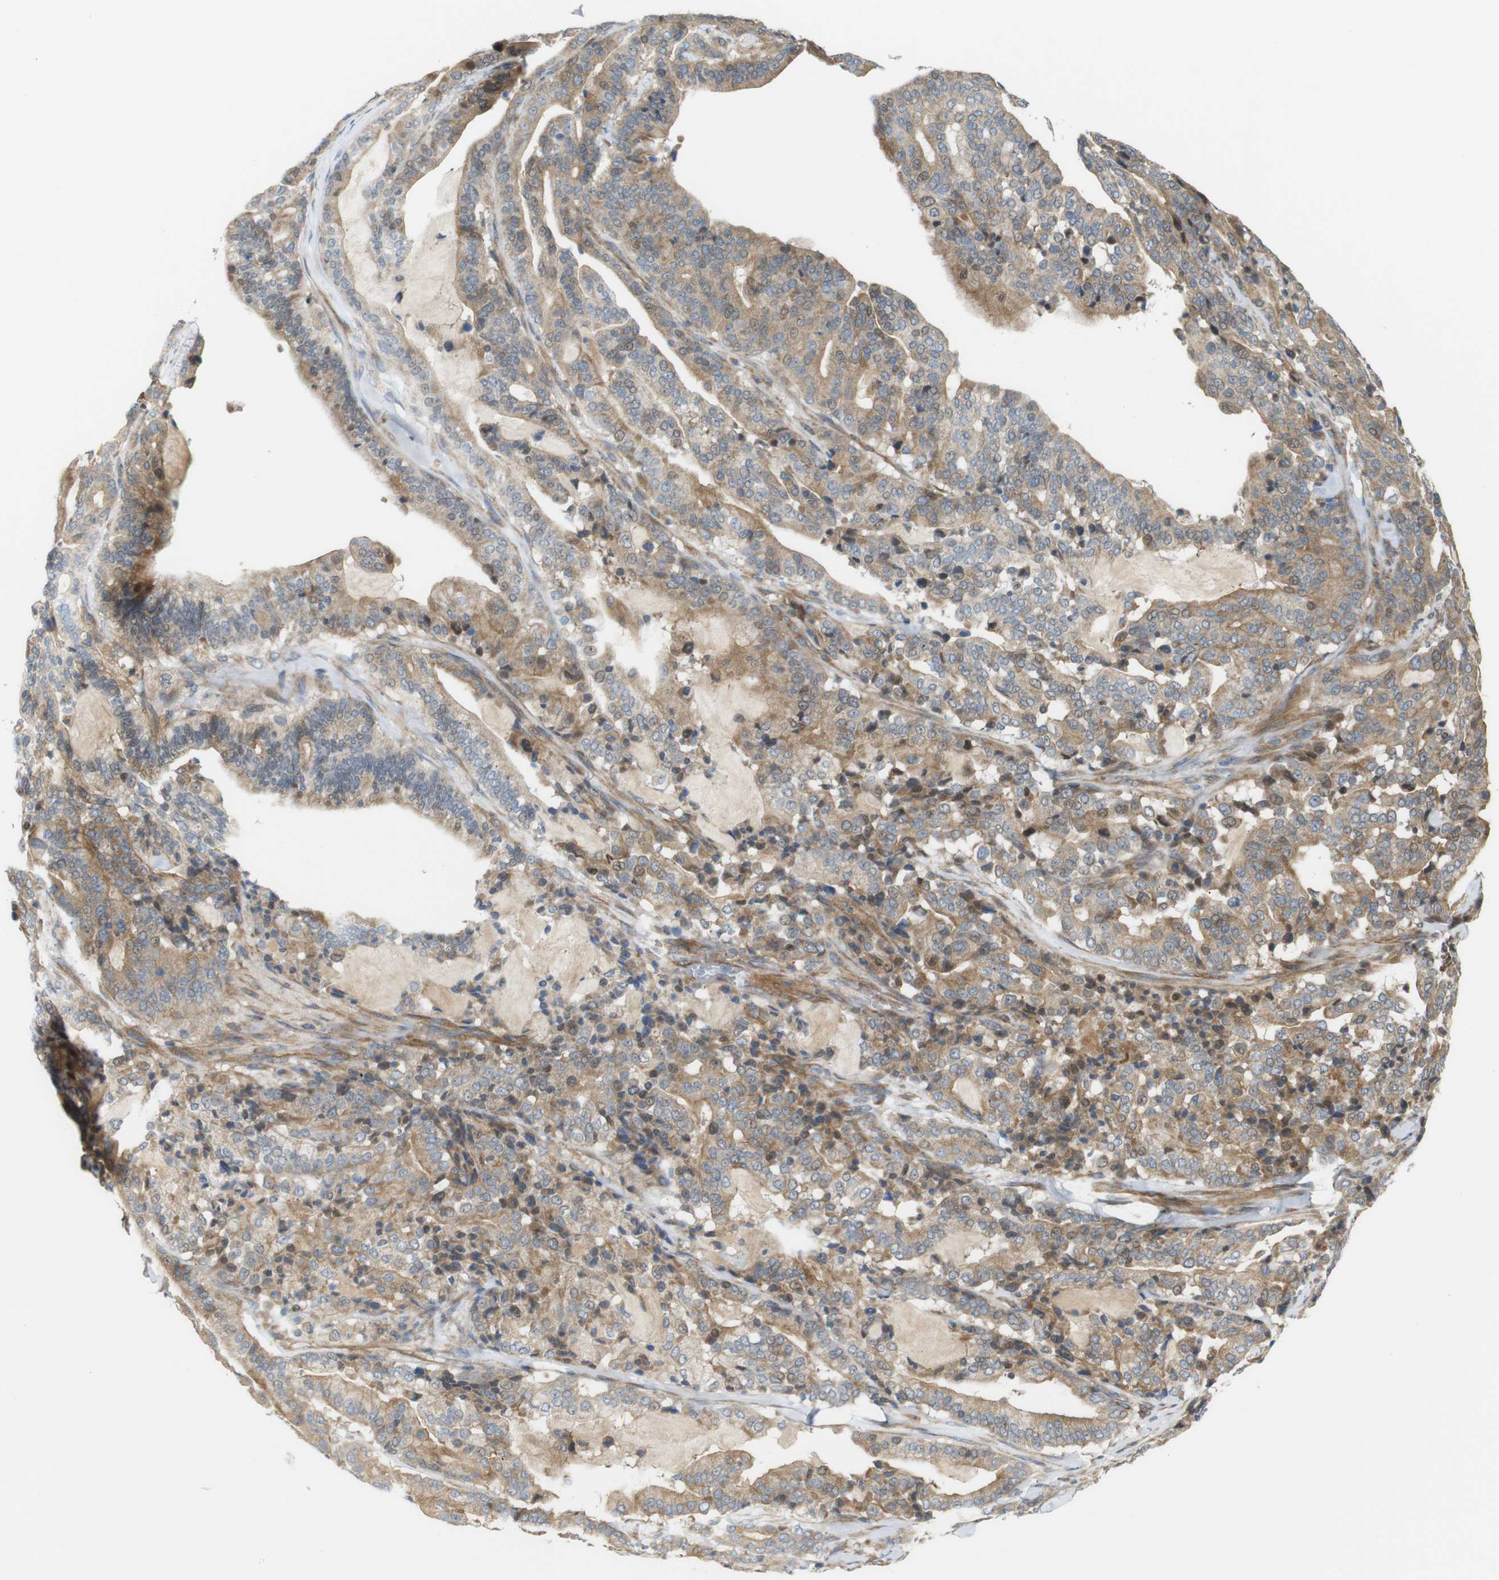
{"staining": {"intensity": "moderate", "quantity": ">75%", "location": "cytoplasmic/membranous"}, "tissue": "pancreatic cancer", "cell_type": "Tumor cells", "image_type": "cancer", "snomed": [{"axis": "morphology", "description": "Adenocarcinoma, NOS"}, {"axis": "topography", "description": "Pancreas"}], "caption": "A high-resolution micrograph shows immunohistochemistry staining of pancreatic cancer (adenocarcinoma), which exhibits moderate cytoplasmic/membranous positivity in approximately >75% of tumor cells.", "gene": "RPTOR", "patient": {"sex": "male", "age": 63}}